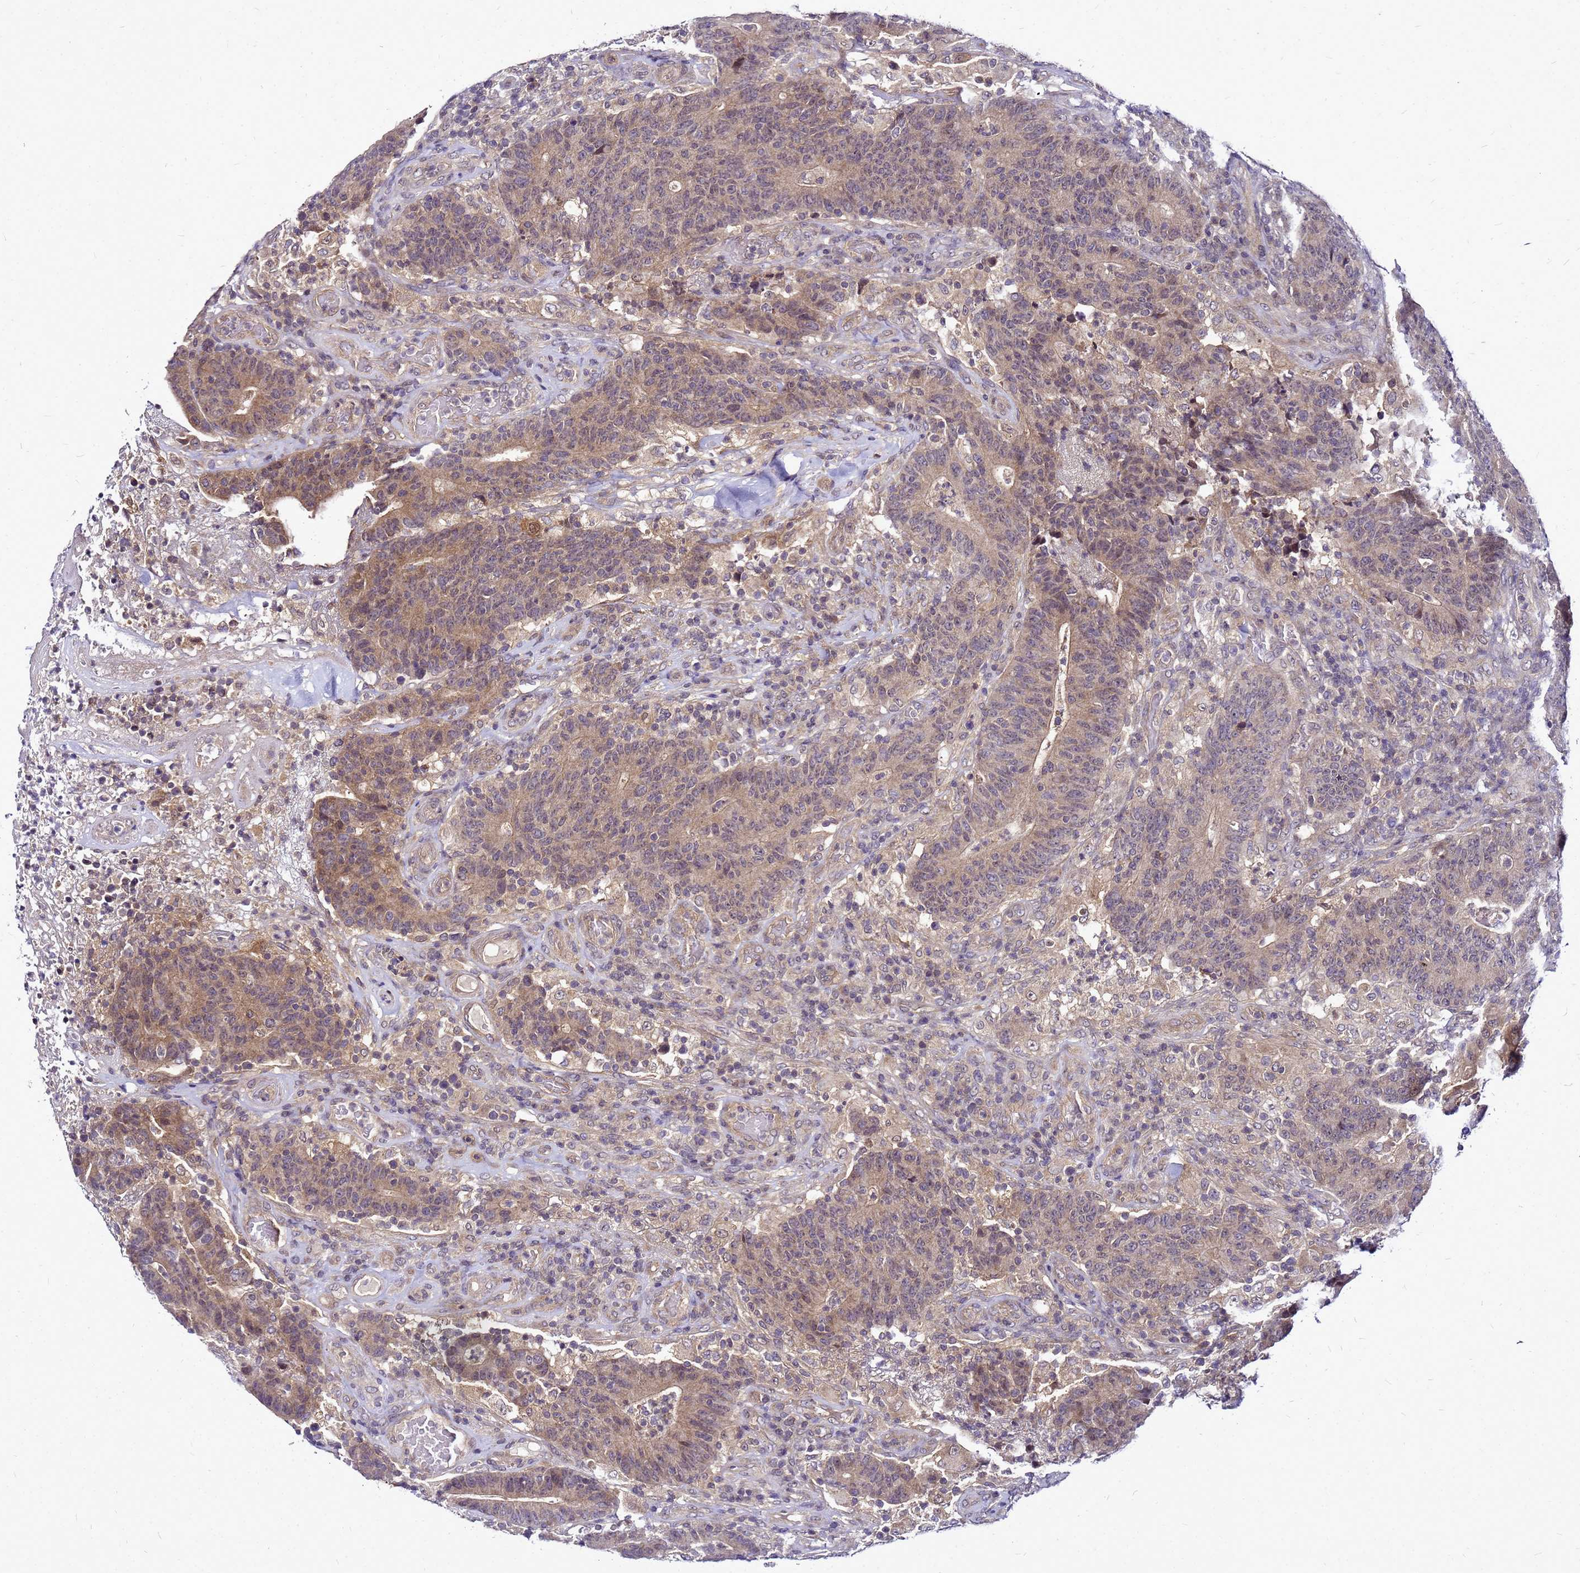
{"staining": {"intensity": "weak", "quantity": ">75%", "location": "cytoplasmic/membranous"}, "tissue": "colorectal cancer", "cell_type": "Tumor cells", "image_type": "cancer", "snomed": [{"axis": "morphology", "description": "Normal tissue, NOS"}, {"axis": "morphology", "description": "Adenocarcinoma, NOS"}, {"axis": "topography", "description": "Colon"}], "caption": "Human colorectal cancer stained with a brown dye reveals weak cytoplasmic/membranous positive positivity in about >75% of tumor cells.", "gene": "SAT1", "patient": {"sex": "female", "age": 75}}